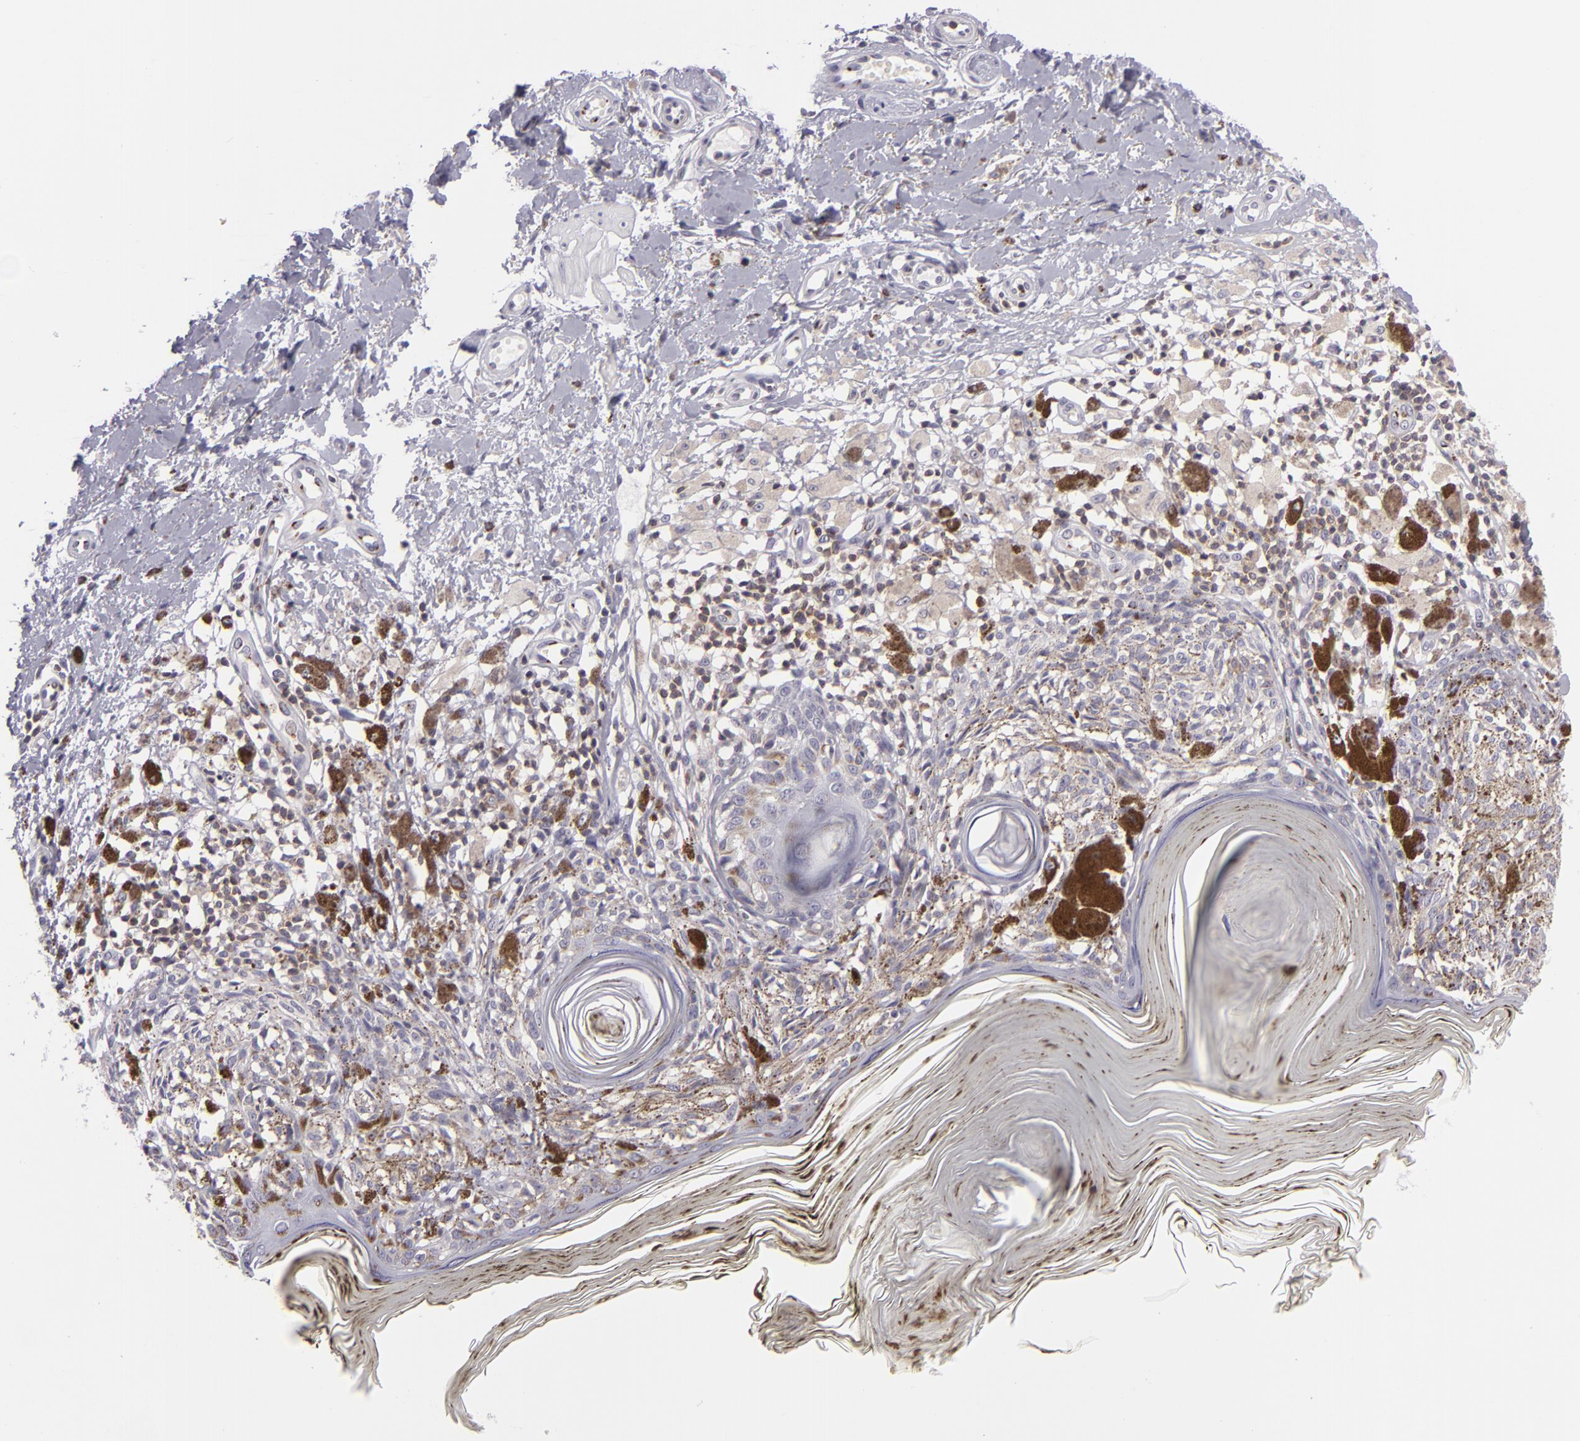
{"staining": {"intensity": "negative", "quantity": "none", "location": "none"}, "tissue": "melanoma", "cell_type": "Tumor cells", "image_type": "cancer", "snomed": [{"axis": "morphology", "description": "Malignant melanoma, NOS"}, {"axis": "topography", "description": "Skin"}], "caption": "Image shows no protein staining in tumor cells of malignant melanoma tissue.", "gene": "KCNAB2", "patient": {"sex": "male", "age": 88}}